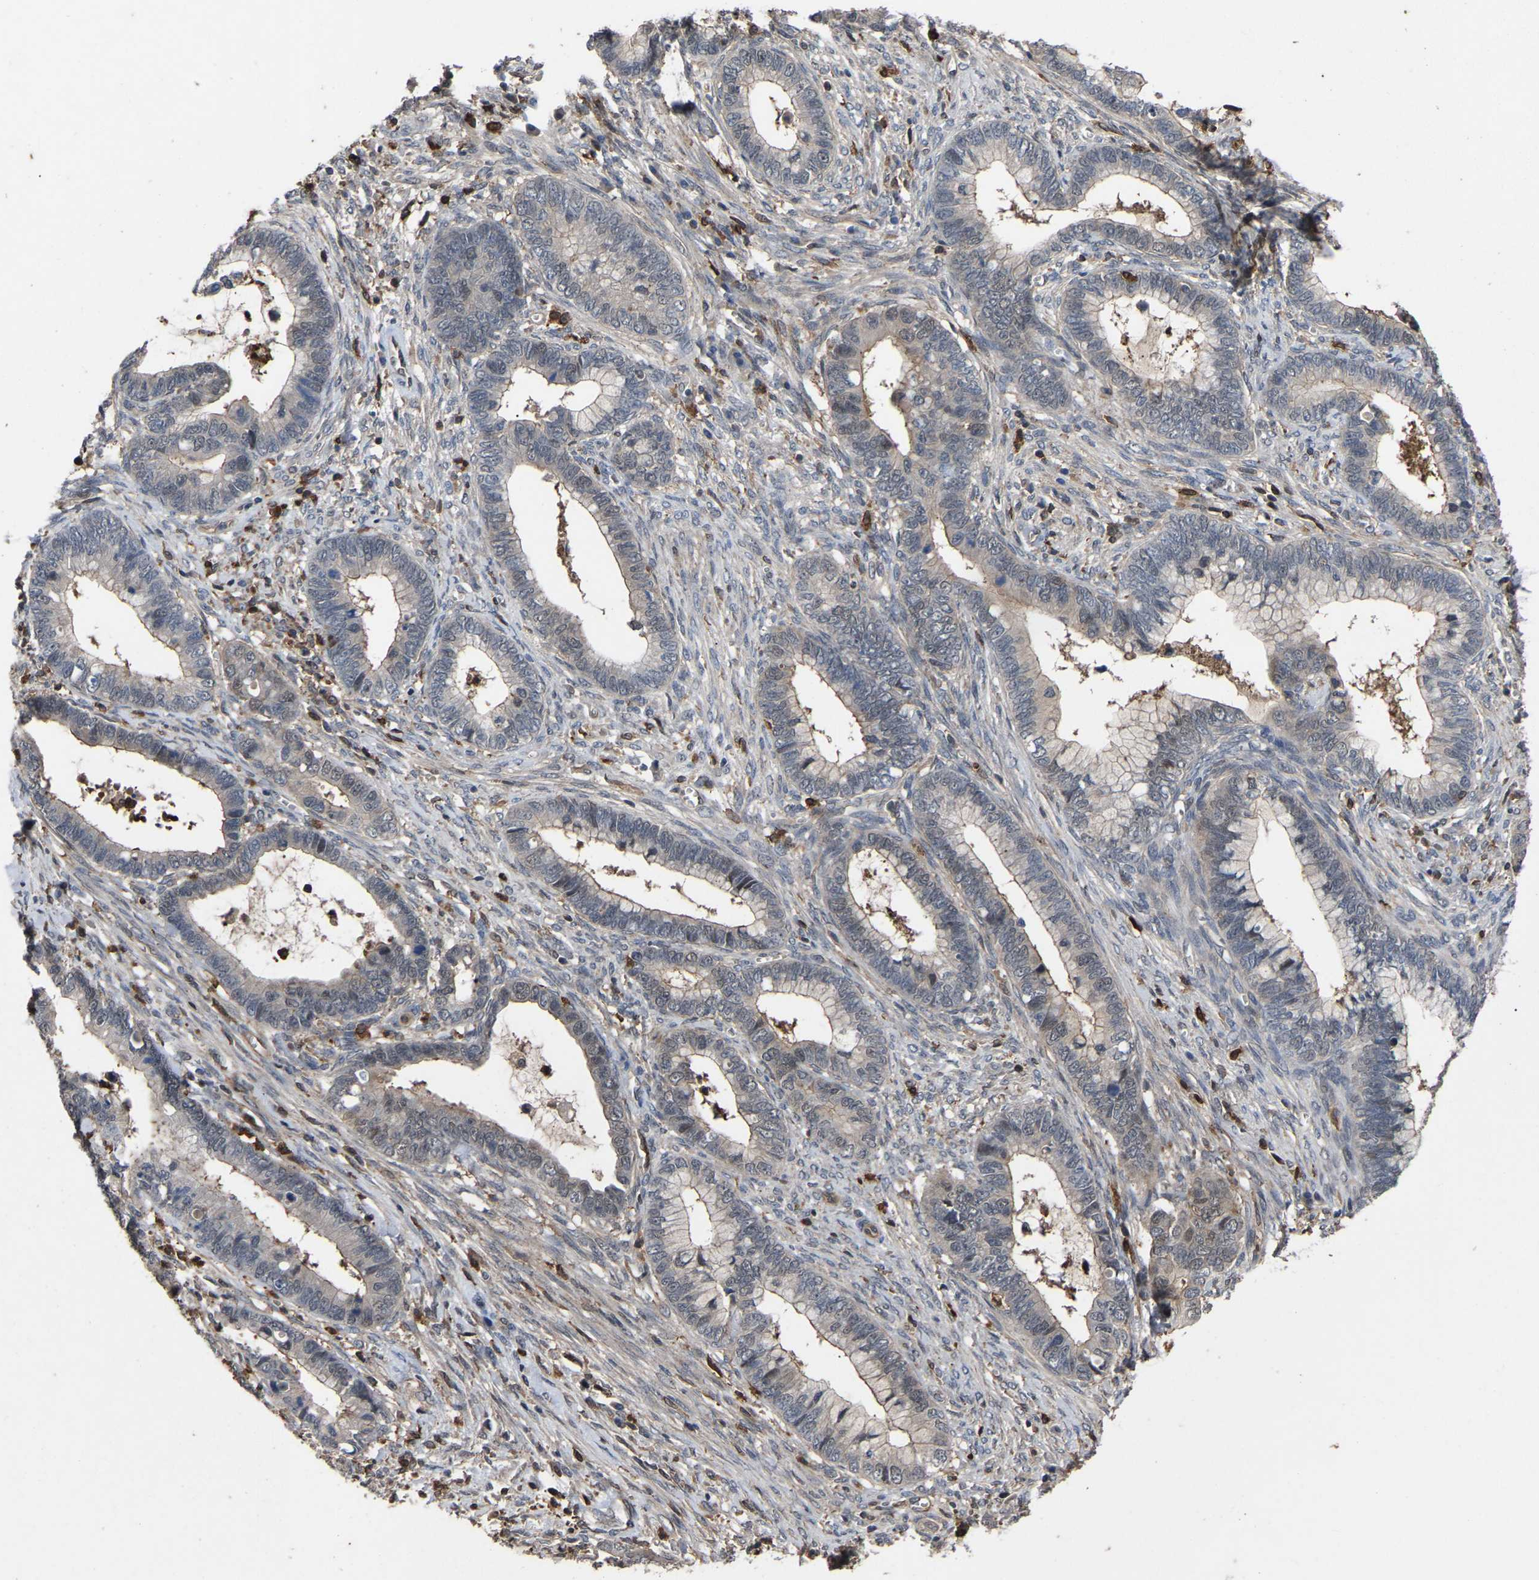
{"staining": {"intensity": "negative", "quantity": "none", "location": "none"}, "tissue": "cervical cancer", "cell_type": "Tumor cells", "image_type": "cancer", "snomed": [{"axis": "morphology", "description": "Adenocarcinoma, NOS"}, {"axis": "topography", "description": "Cervix"}], "caption": "Tumor cells are negative for protein expression in human cervical cancer.", "gene": "CIT", "patient": {"sex": "female", "age": 44}}